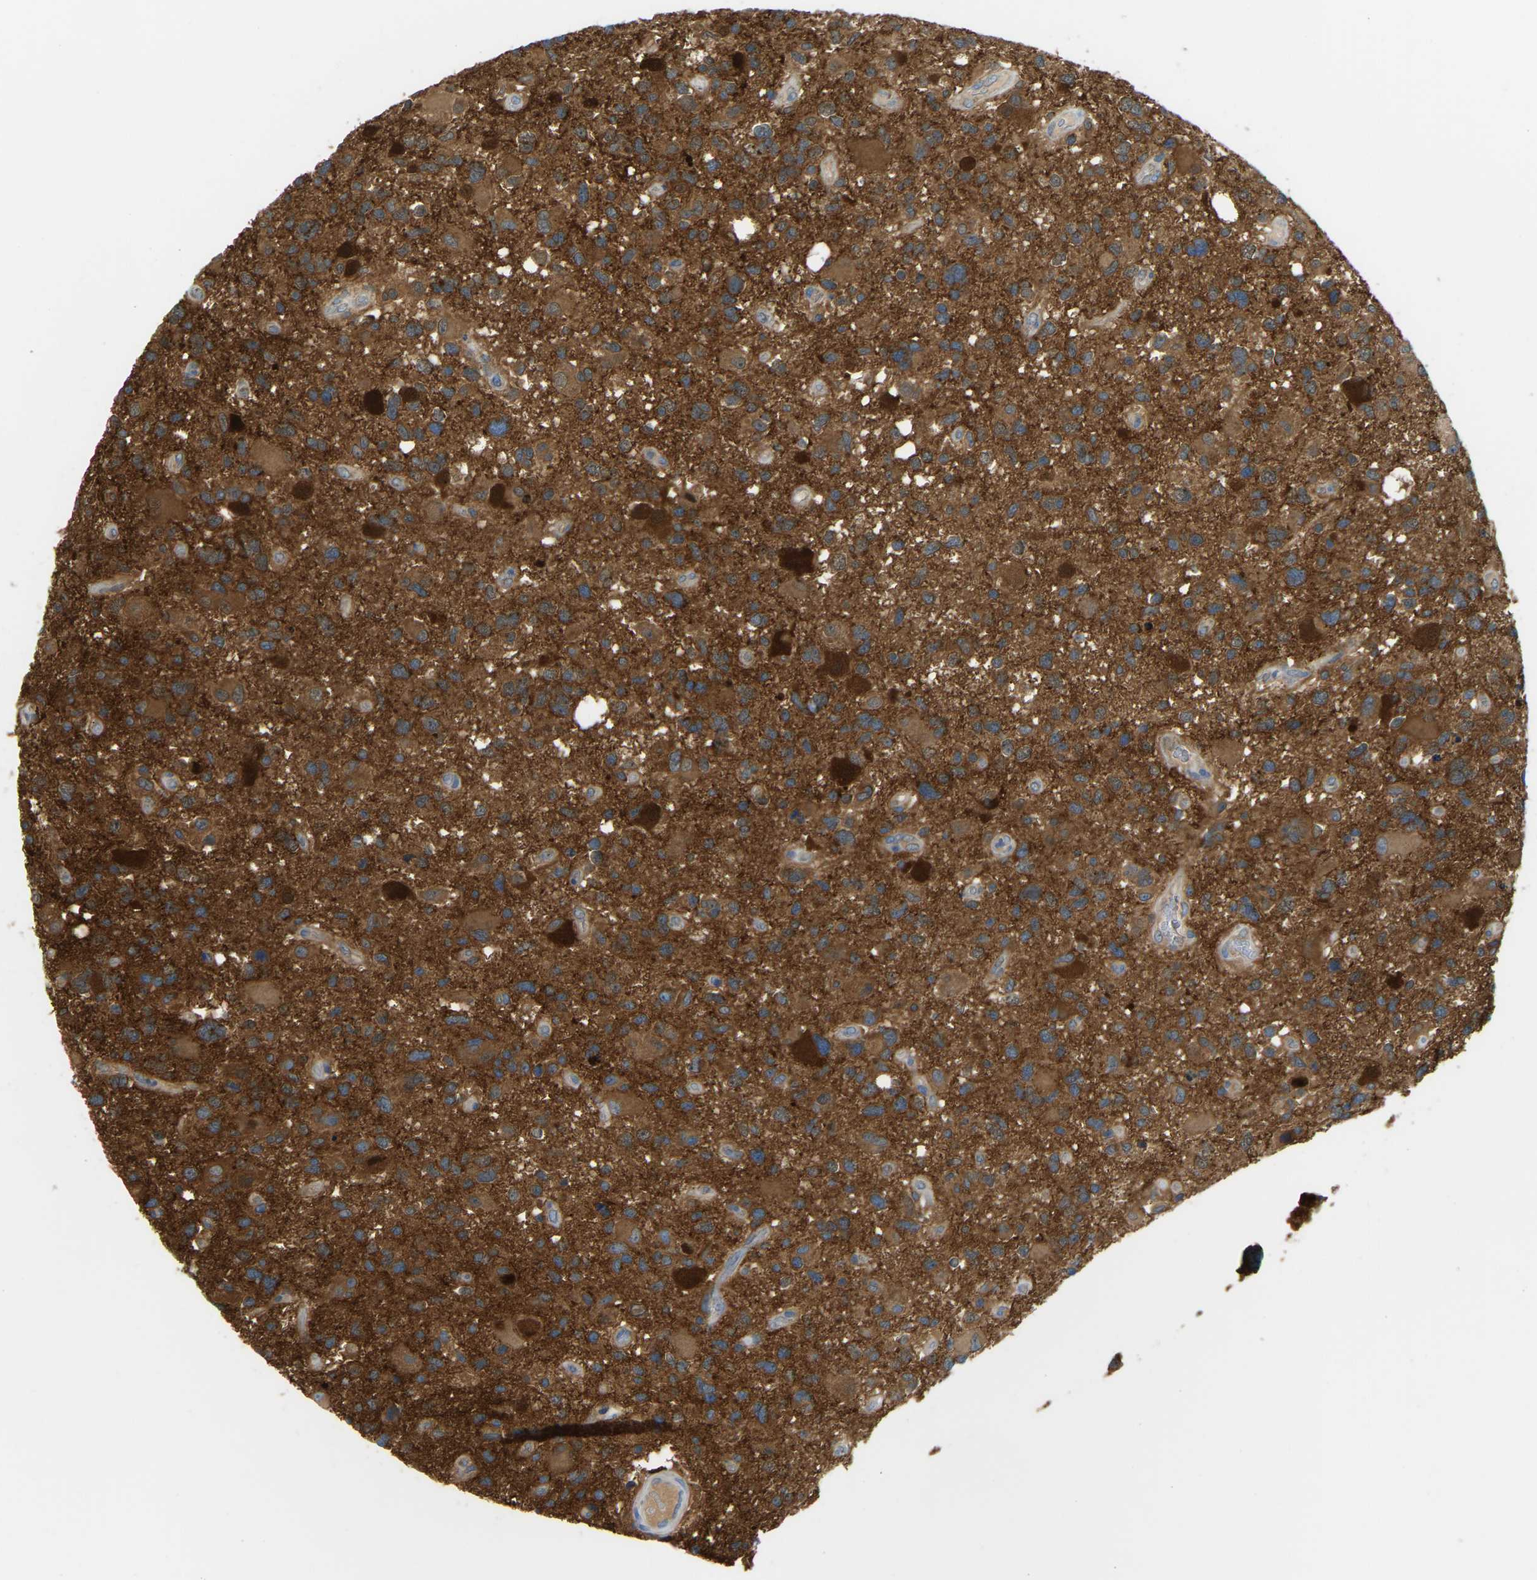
{"staining": {"intensity": "moderate", "quantity": ">75%", "location": "cytoplasmic/membranous"}, "tissue": "glioma", "cell_type": "Tumor cells", "image_type": "cancer", "snomed": [{"axis": "morphology", "description": "Glioma, malignant, High grade"}, {"axis": "topography", "description": "Brain"}], "caption": "Human malignant glioma (high-grade) stained for a protein (brown) displays moderate cytoplasmic/membranous positive expression in about >75% of tumor cells.", "gene": "GDA", "patient": {"sex": "male", "age": 33}}